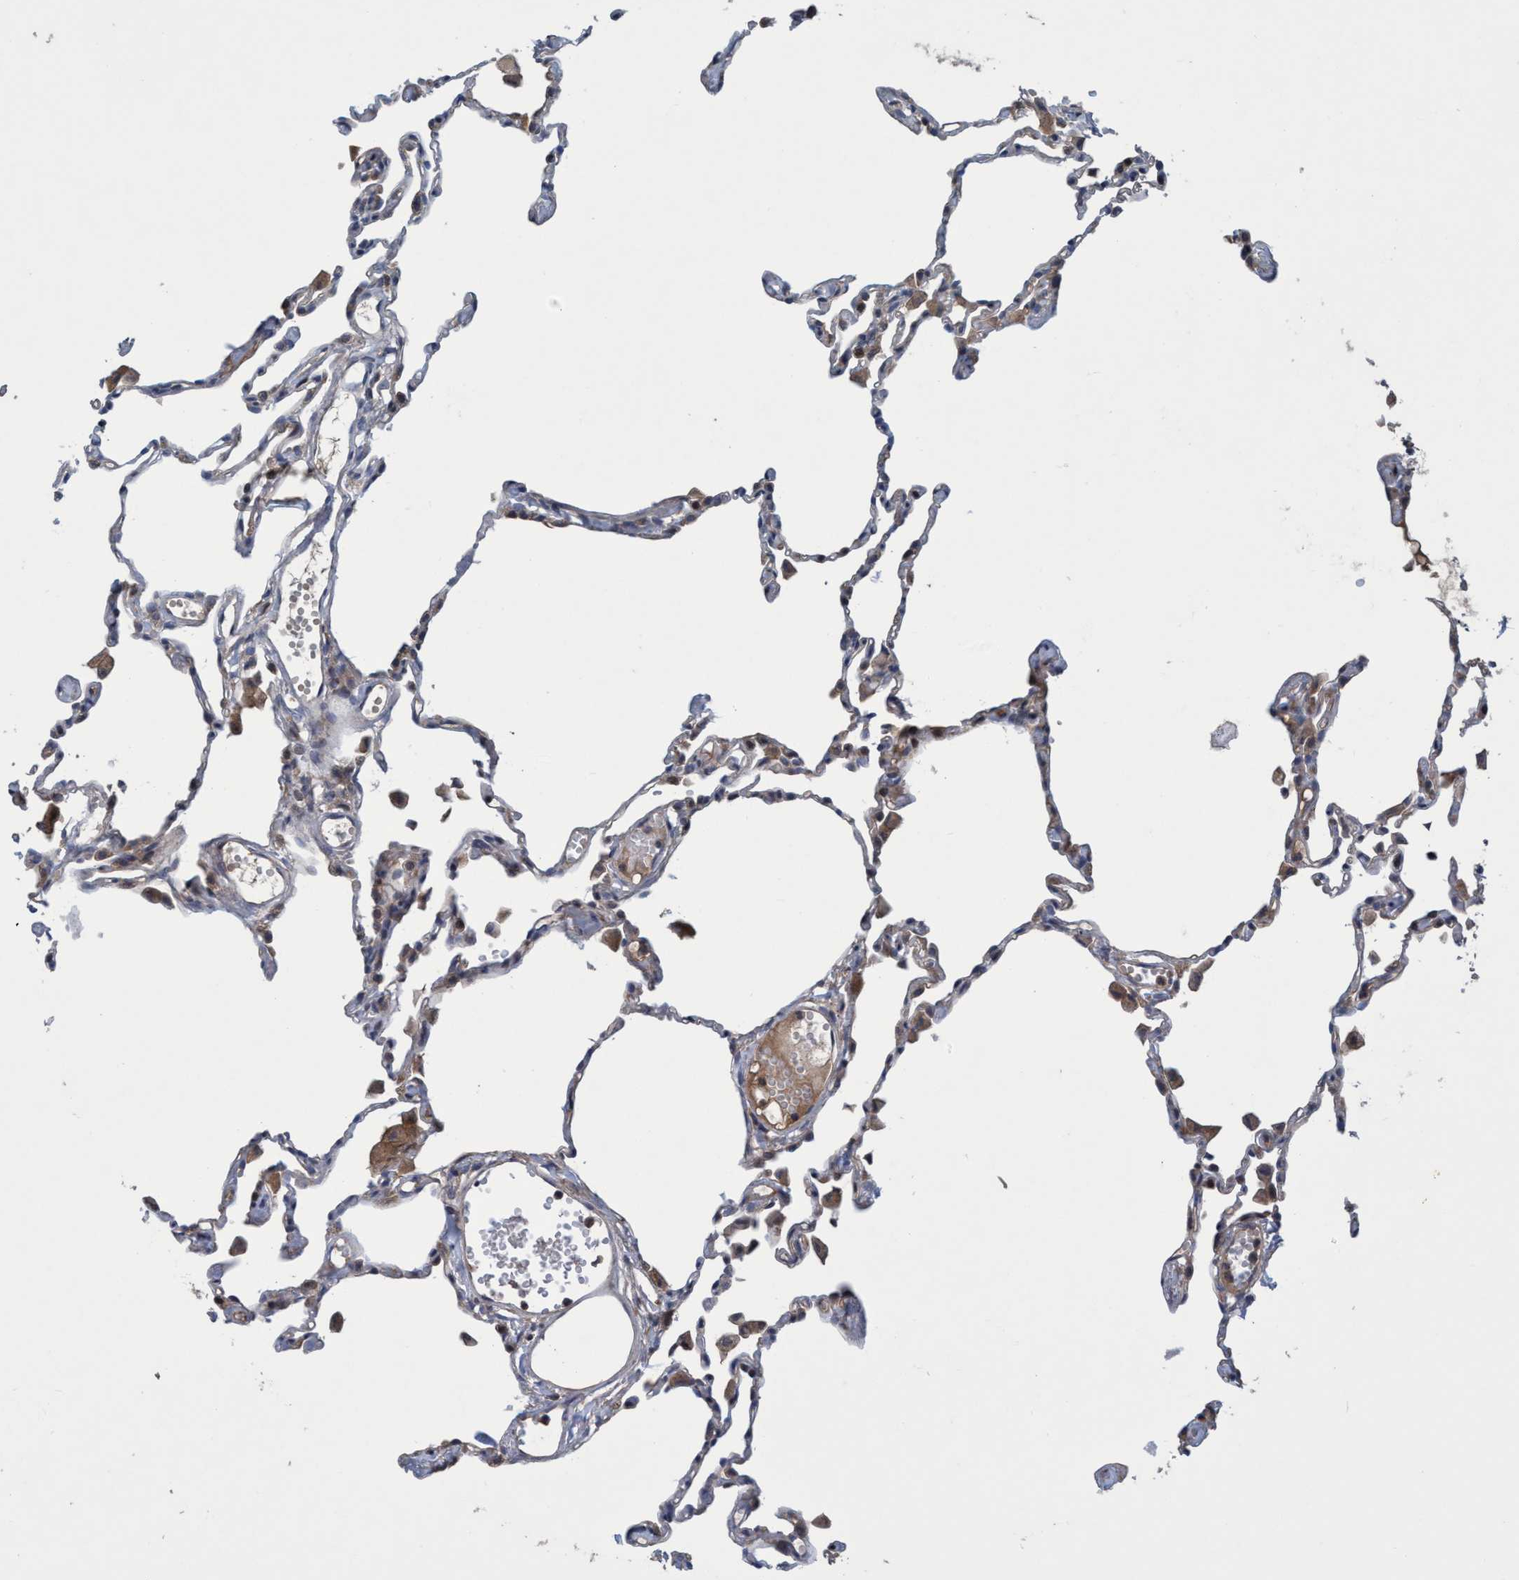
{"staining": {"intensity": "weak", "quantity": "<25%", "location": "cytoplasmic/membranous"}, "tissue": "lung", "cell_type": "Alveolar cells", "image_type": "normal", "snomed": [{"axis": "morphology", "description": "Normal tissue, NOS"}, {"axis": "topography", "description": "Lung"}], "caption": "High power microscopy photomicrograph of an IHC image of benign lung, revealing no significant staining in alveolar cells.", "gene": "ZNF677", "patient": {"sex": "female", "age": 49}}